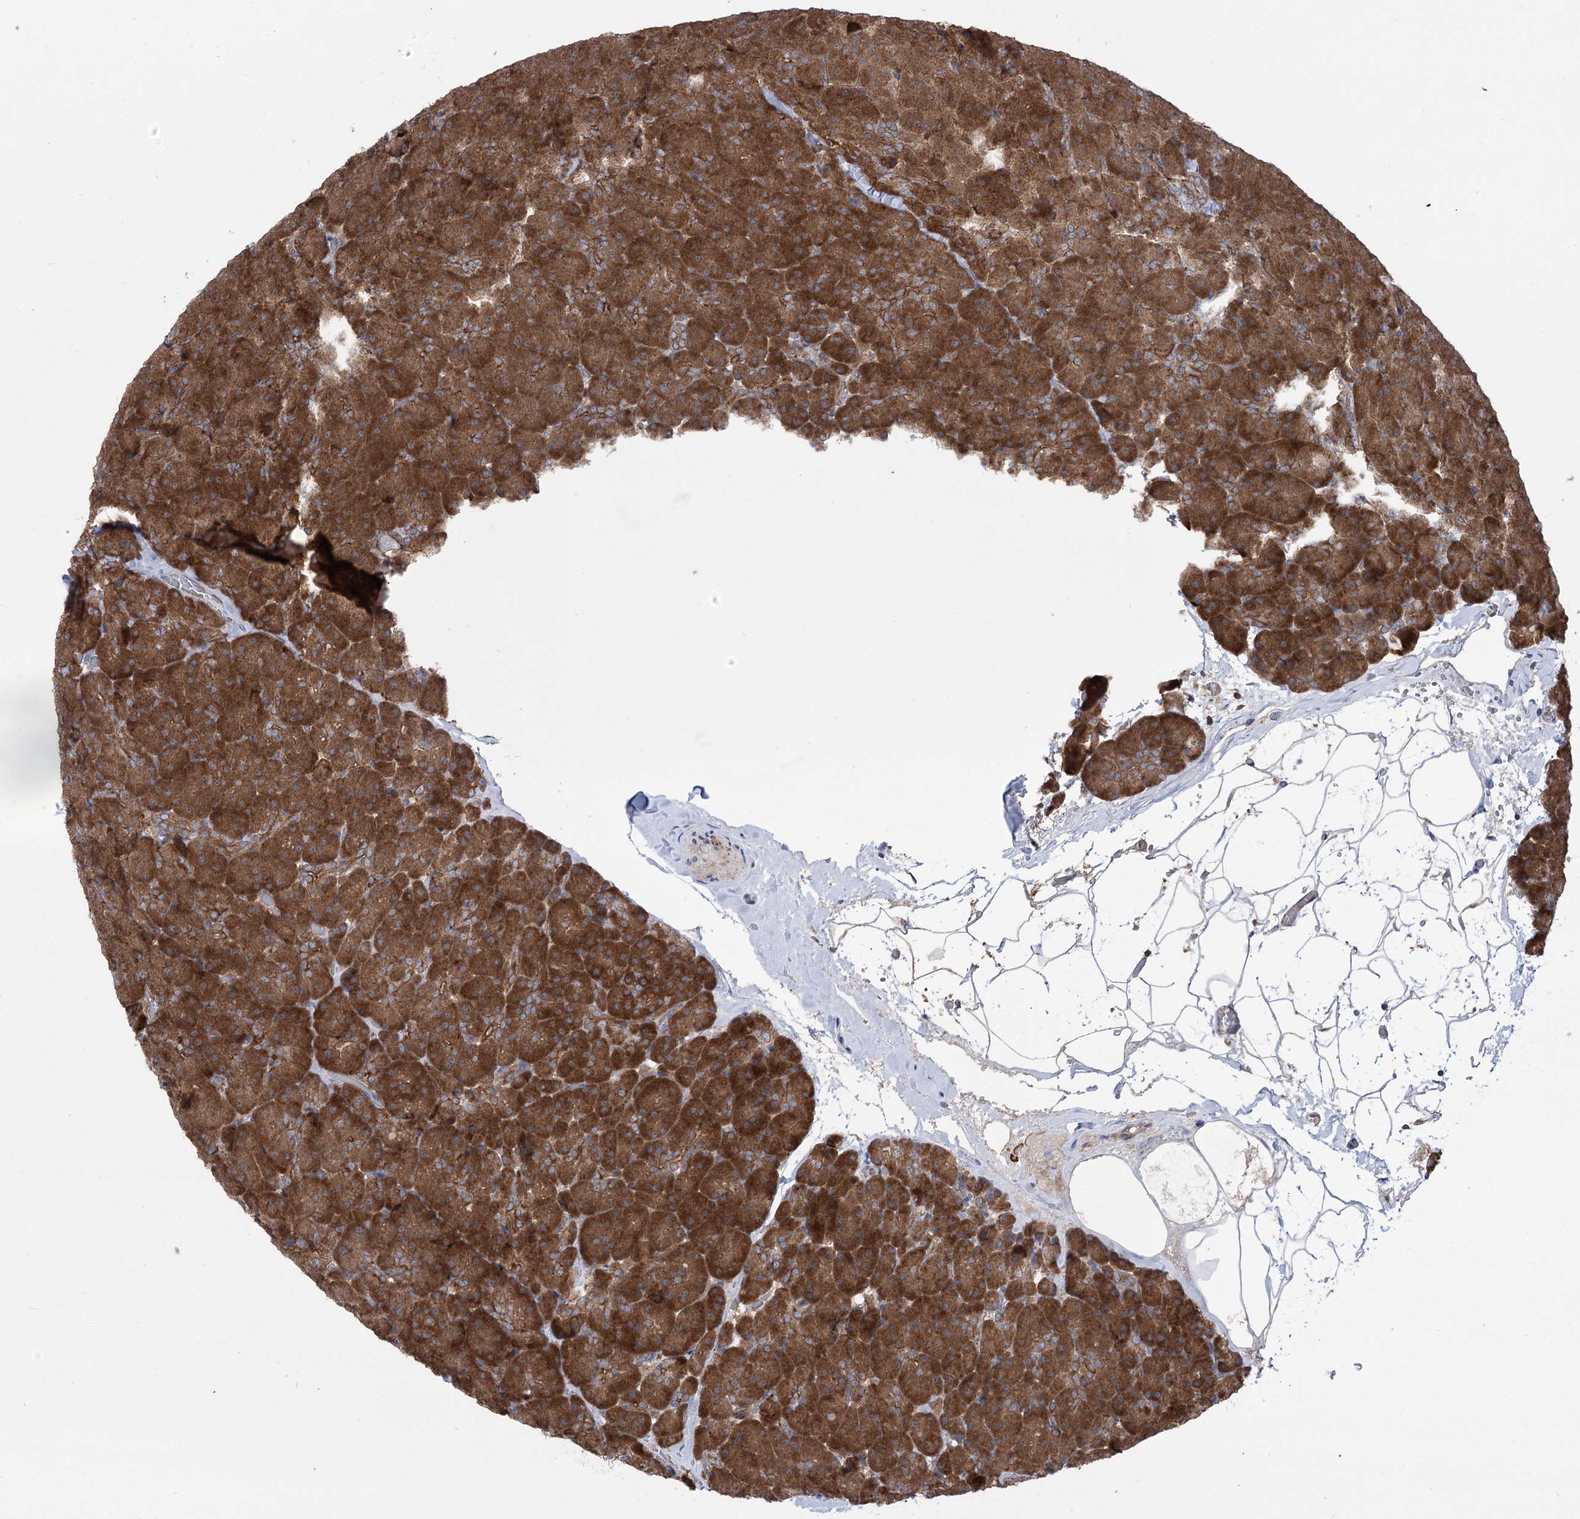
{"staining": {"intensity": "strong", "quantity": ">75%", "location": "cytoplasmic/membranous"}, "tissue": "pancreas", "cell_type": "Exocrine glandular cells", "image_type": "normal", "snomed": [{"axis": "morphology", "description": "Normal tissue, NOS"}, {"axis": "topography", "description": "Pancreas"}], "caption": "An immunohistochemistry (IHC) photomicrograph of unremarkable tissue is shown. Protein staining in brown shows strong cytoplasmic/membranous positivity in pancreas within exocrine glandular cells.", "gene": "VPS37B", "patient": {"sex": "male", "age": 36}}